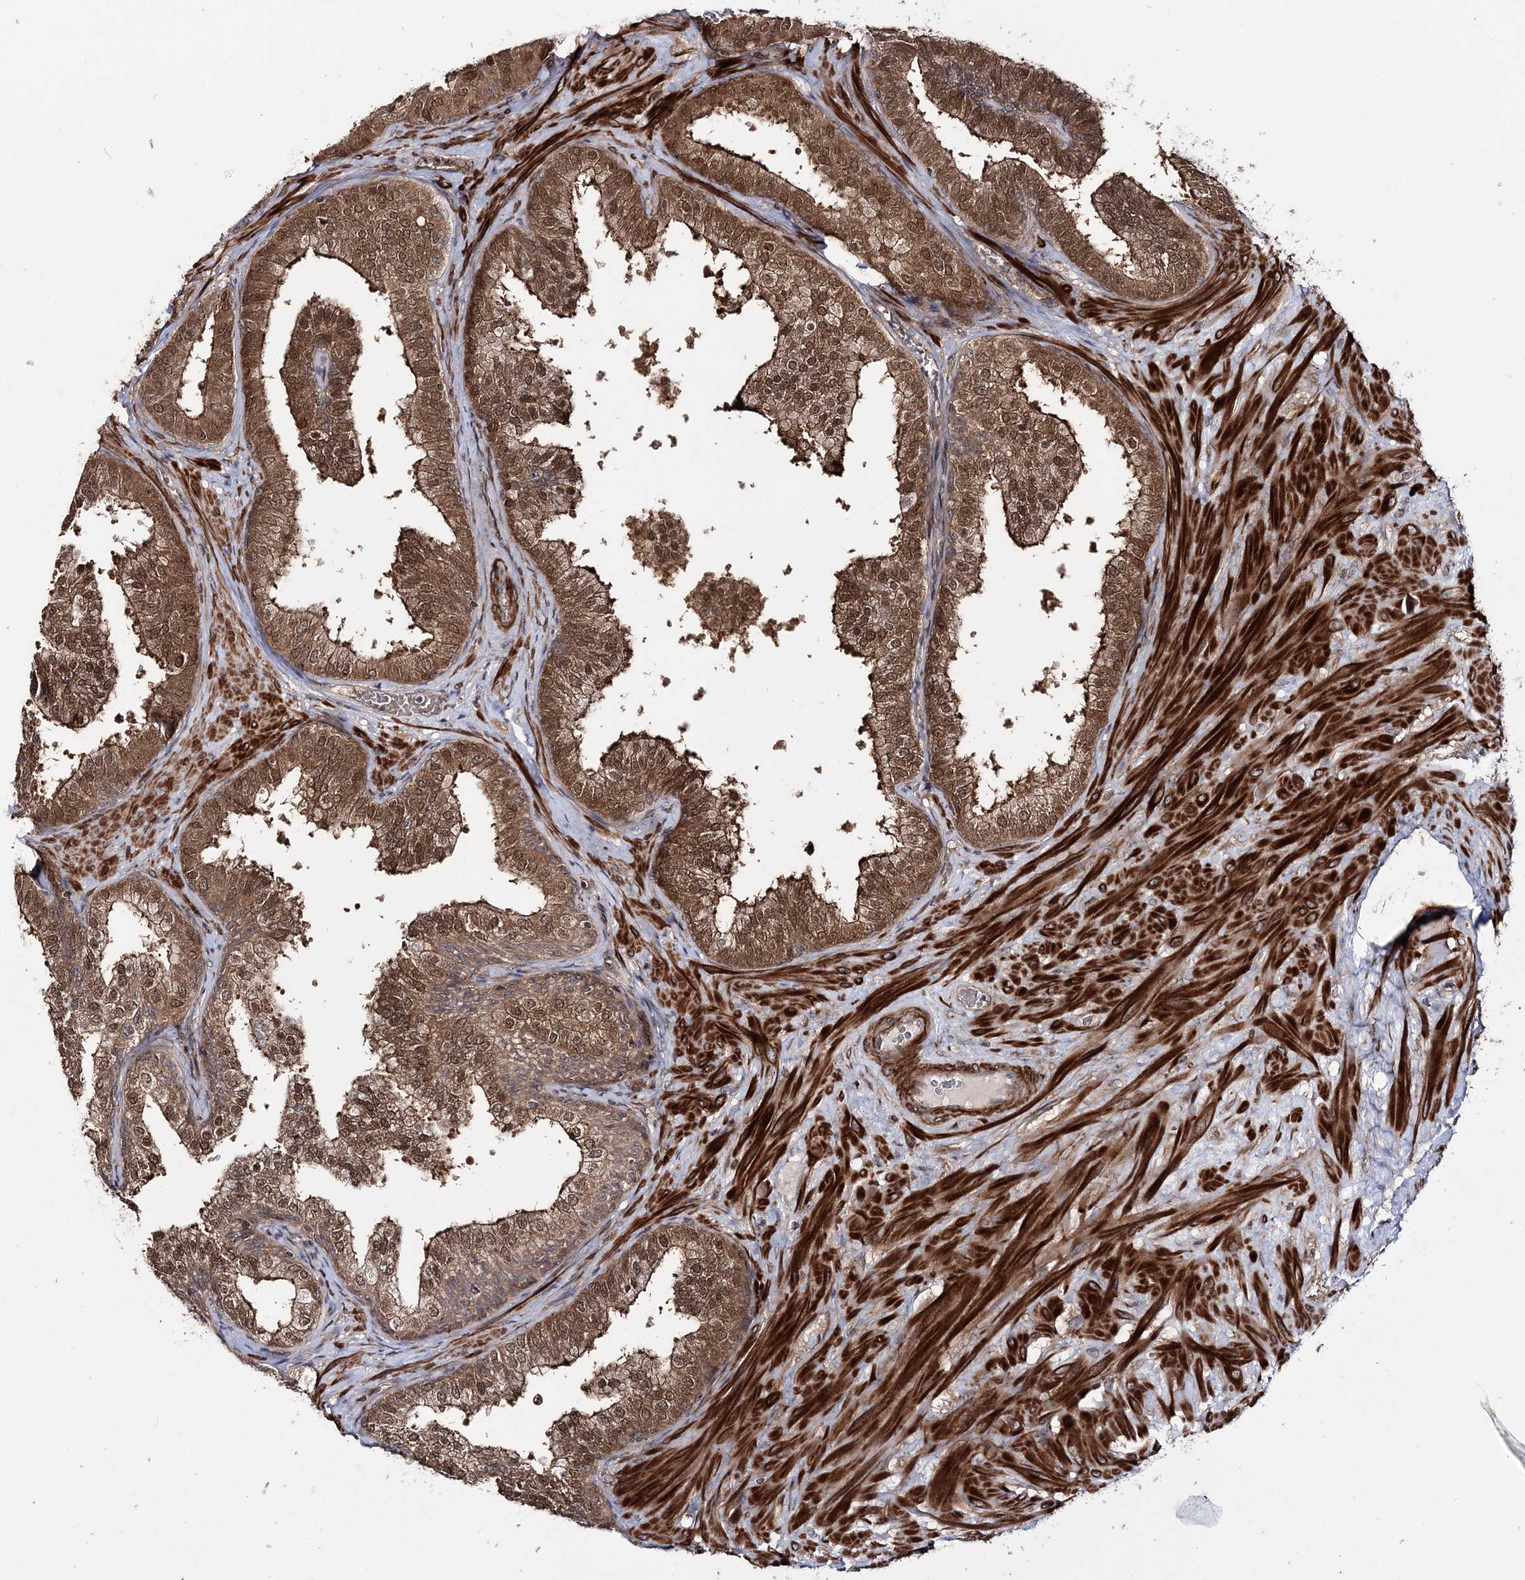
{"staining": {"intensity": "strong", "quantity": ">75%", "location": "cytoplasmic/membranous,nuclear"}, "tissue": "prostate", "cell_type": "Glandular cells", "image_type": "normal", "snomed": [{"axis": "morphology", "description": "Normal tissue, NOS"}, {"axis": "topography", "description": "Prostate"}], "caption": "A micrograph showing strong cytoplasmic/membranous,nuclear staining in about >75% of glandular cells in unremarkable prostate, as visualized by brown immunohistochemical staining.", "gene": "MOCS2", "patient": {"sex": "male", "age": 60}}